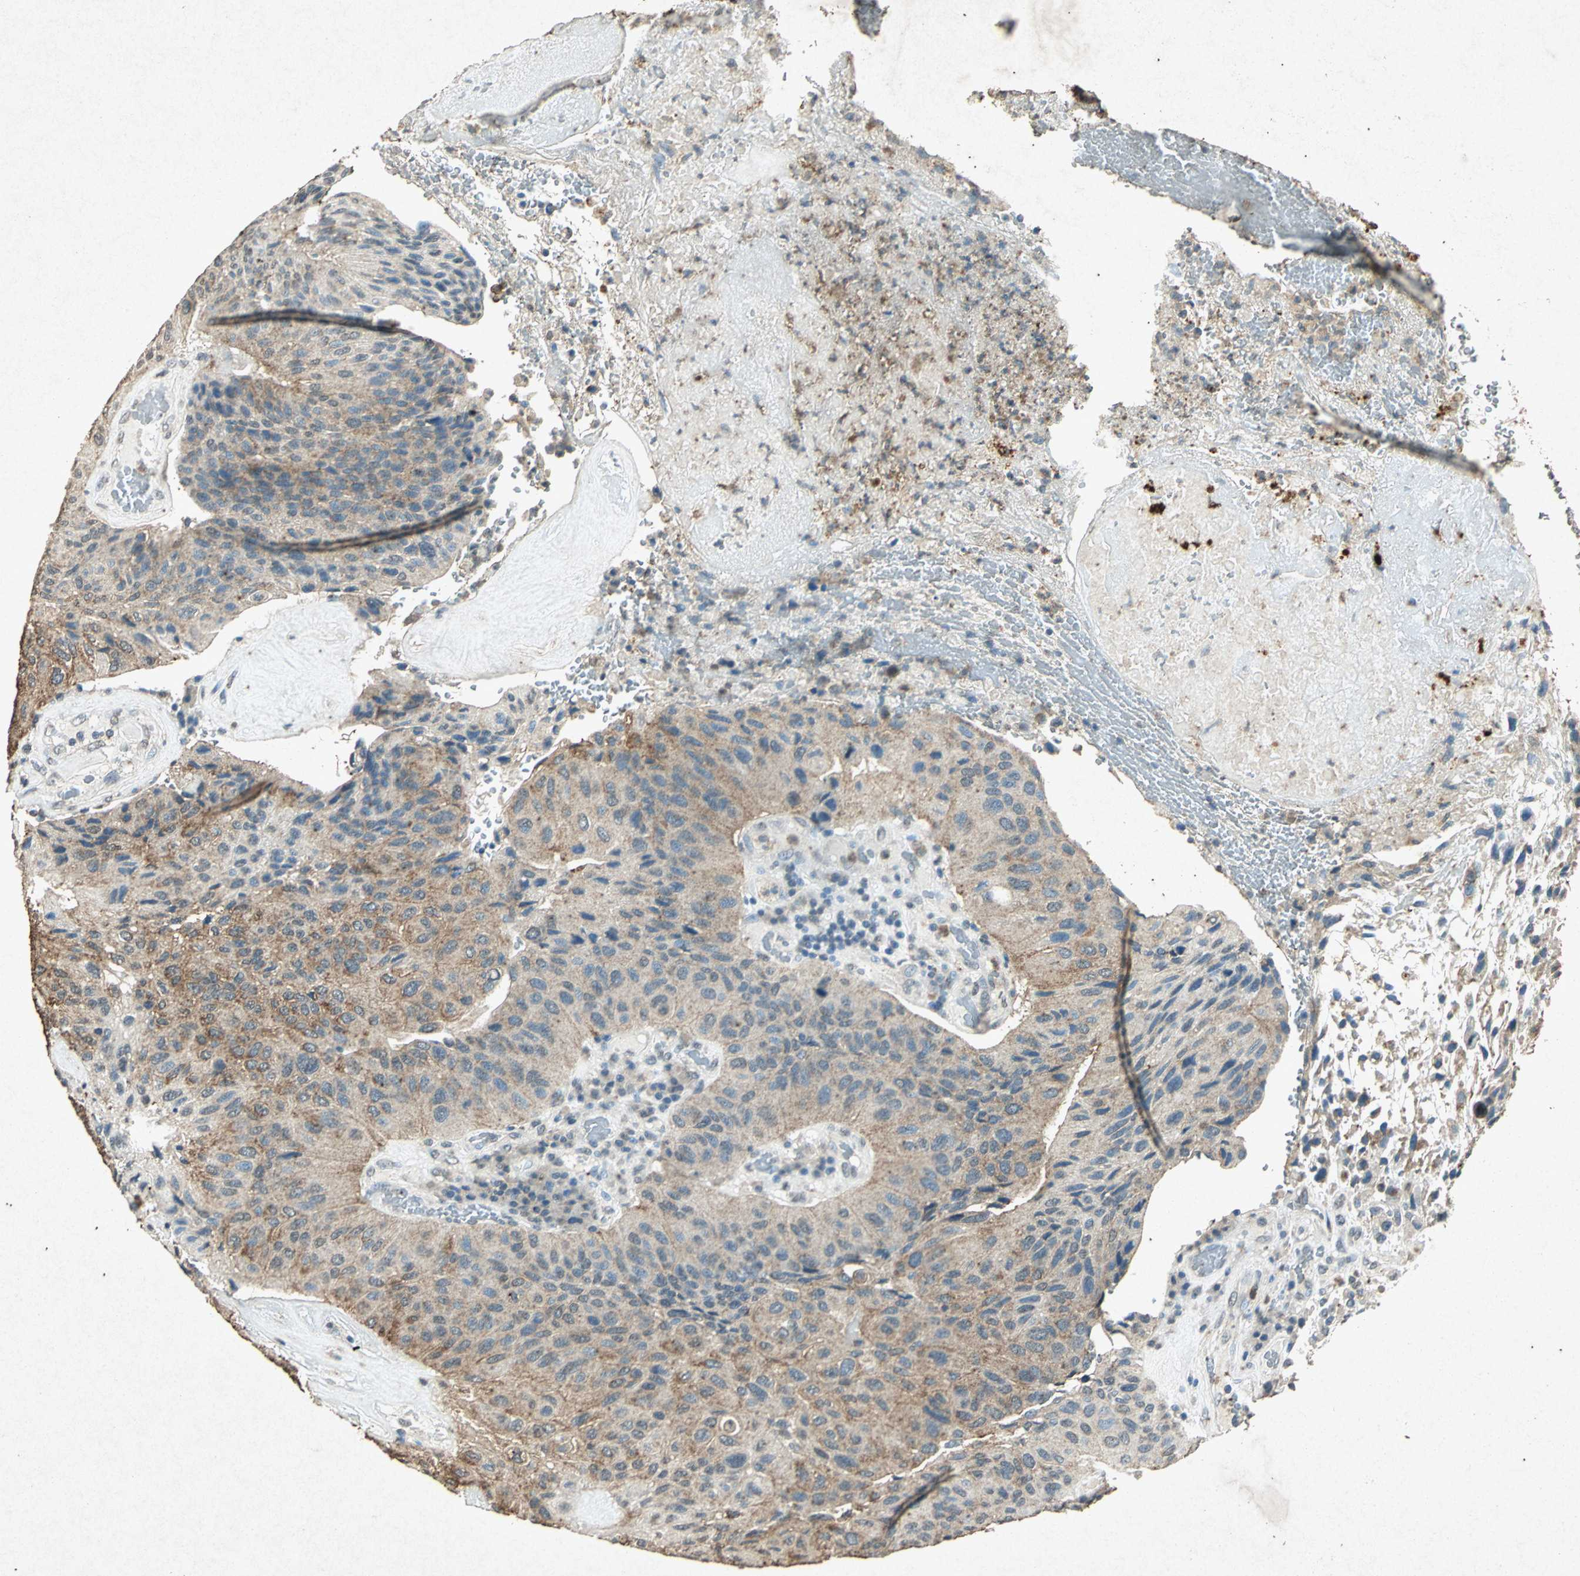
{"staining": {"intensity": "weak", "quantity": "25%-75%", "location": "cytoplasmic/membranous"}, "tissue": "urothelial cancer", "cell_type": "Tumor cells", "image_type": "cancer", "snomed": [{"axis": "morphology", "description": "Urothelial carcinoma, High grade"}, {"axis": "topography", "description": "Urinary bladder"}], "caption": "Immunohistochemical staining of human high-grade urothelial carcinoma reveals low levels of weak cytoplasmic/membranous expression in approximately 25%-75% of tumor cells.", "gene": "PSEN1", "patient": {"sex": "male", "age": 66}}